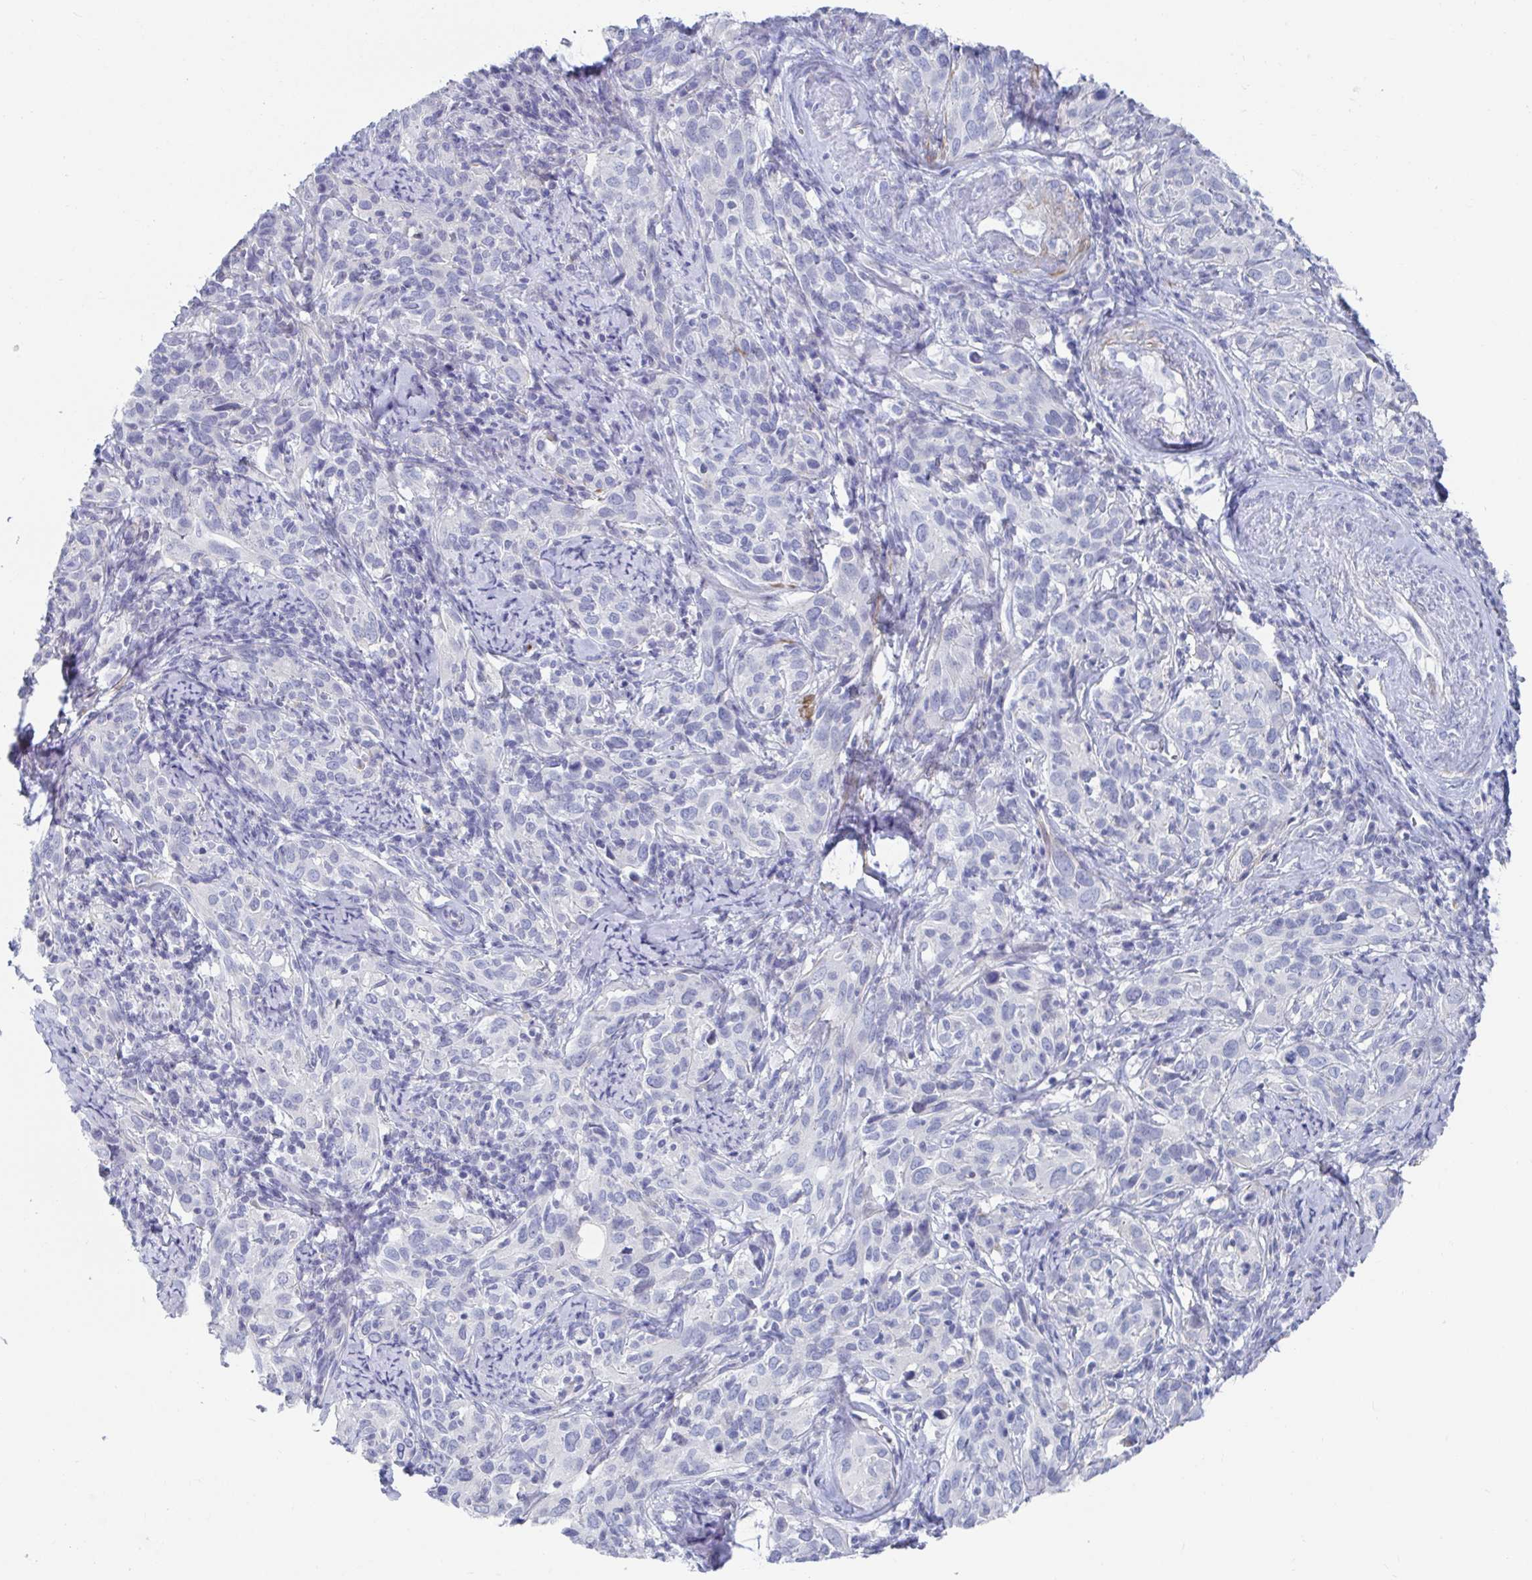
{"staining": {"intensity": "negative", "quantity": "none", "location": "none"}, "tissue": "cervical cancer", "cell_type": "Tumor cells", "image_type": "cancer", "snomed": [{"axis": "morphology", "description": "Normal tissue, NOS"}, {"axis": "morphology", "description": "Squamous cell carcinoma, NOS"}, {"axis": "topography", "description": "Cervix"}], "caption": "Immunohistochemical staining of human cervical cancer (squamous cell carcinoma) displays no significant staining in tumor cells.", "gene": "ZFP82", "patient": {"sex": "female", "age": 51}}